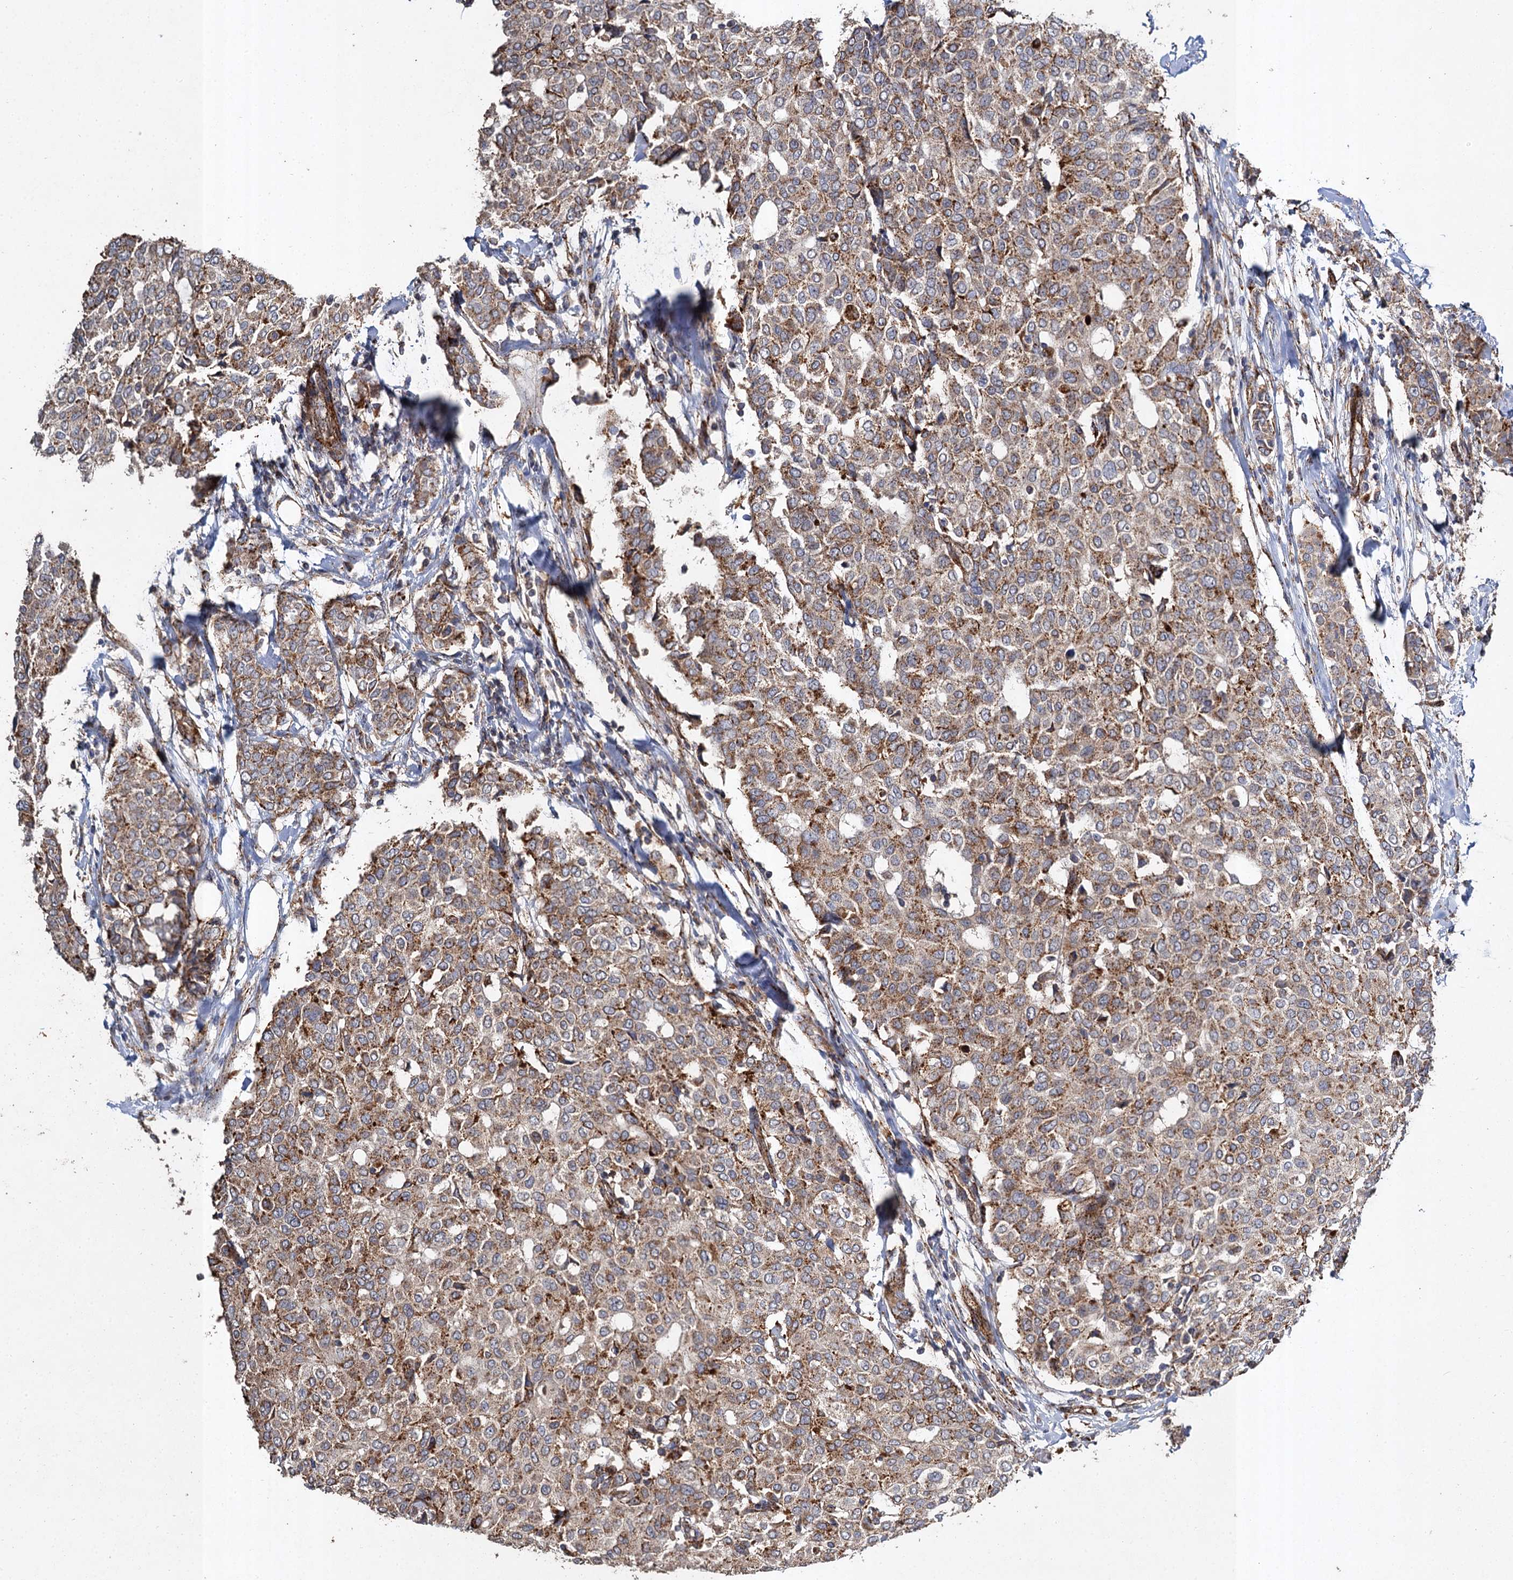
{"staining": {"intensity": "strong", "quantity": "25%-75%", "location": "cytoplasmic/membranous"}, "tissue": "breast cancer", "cell_type": "Tumor cells", "image_type": "cancer", "snomed": [{"axis": "morphology", "description": "Lobular carcinoma"}, {"axis": "topography", "description": "Breast"}], "caption": "IHC image of human lobular carcinoma (breast) stained for a protein (brown), which demonstrates high levels of strong cytoplasmic/membranous positivity in approximately 25%-75% of tumor cells.", "gene": "GBA1", "patient": {"sex": "female", "age": 51}}